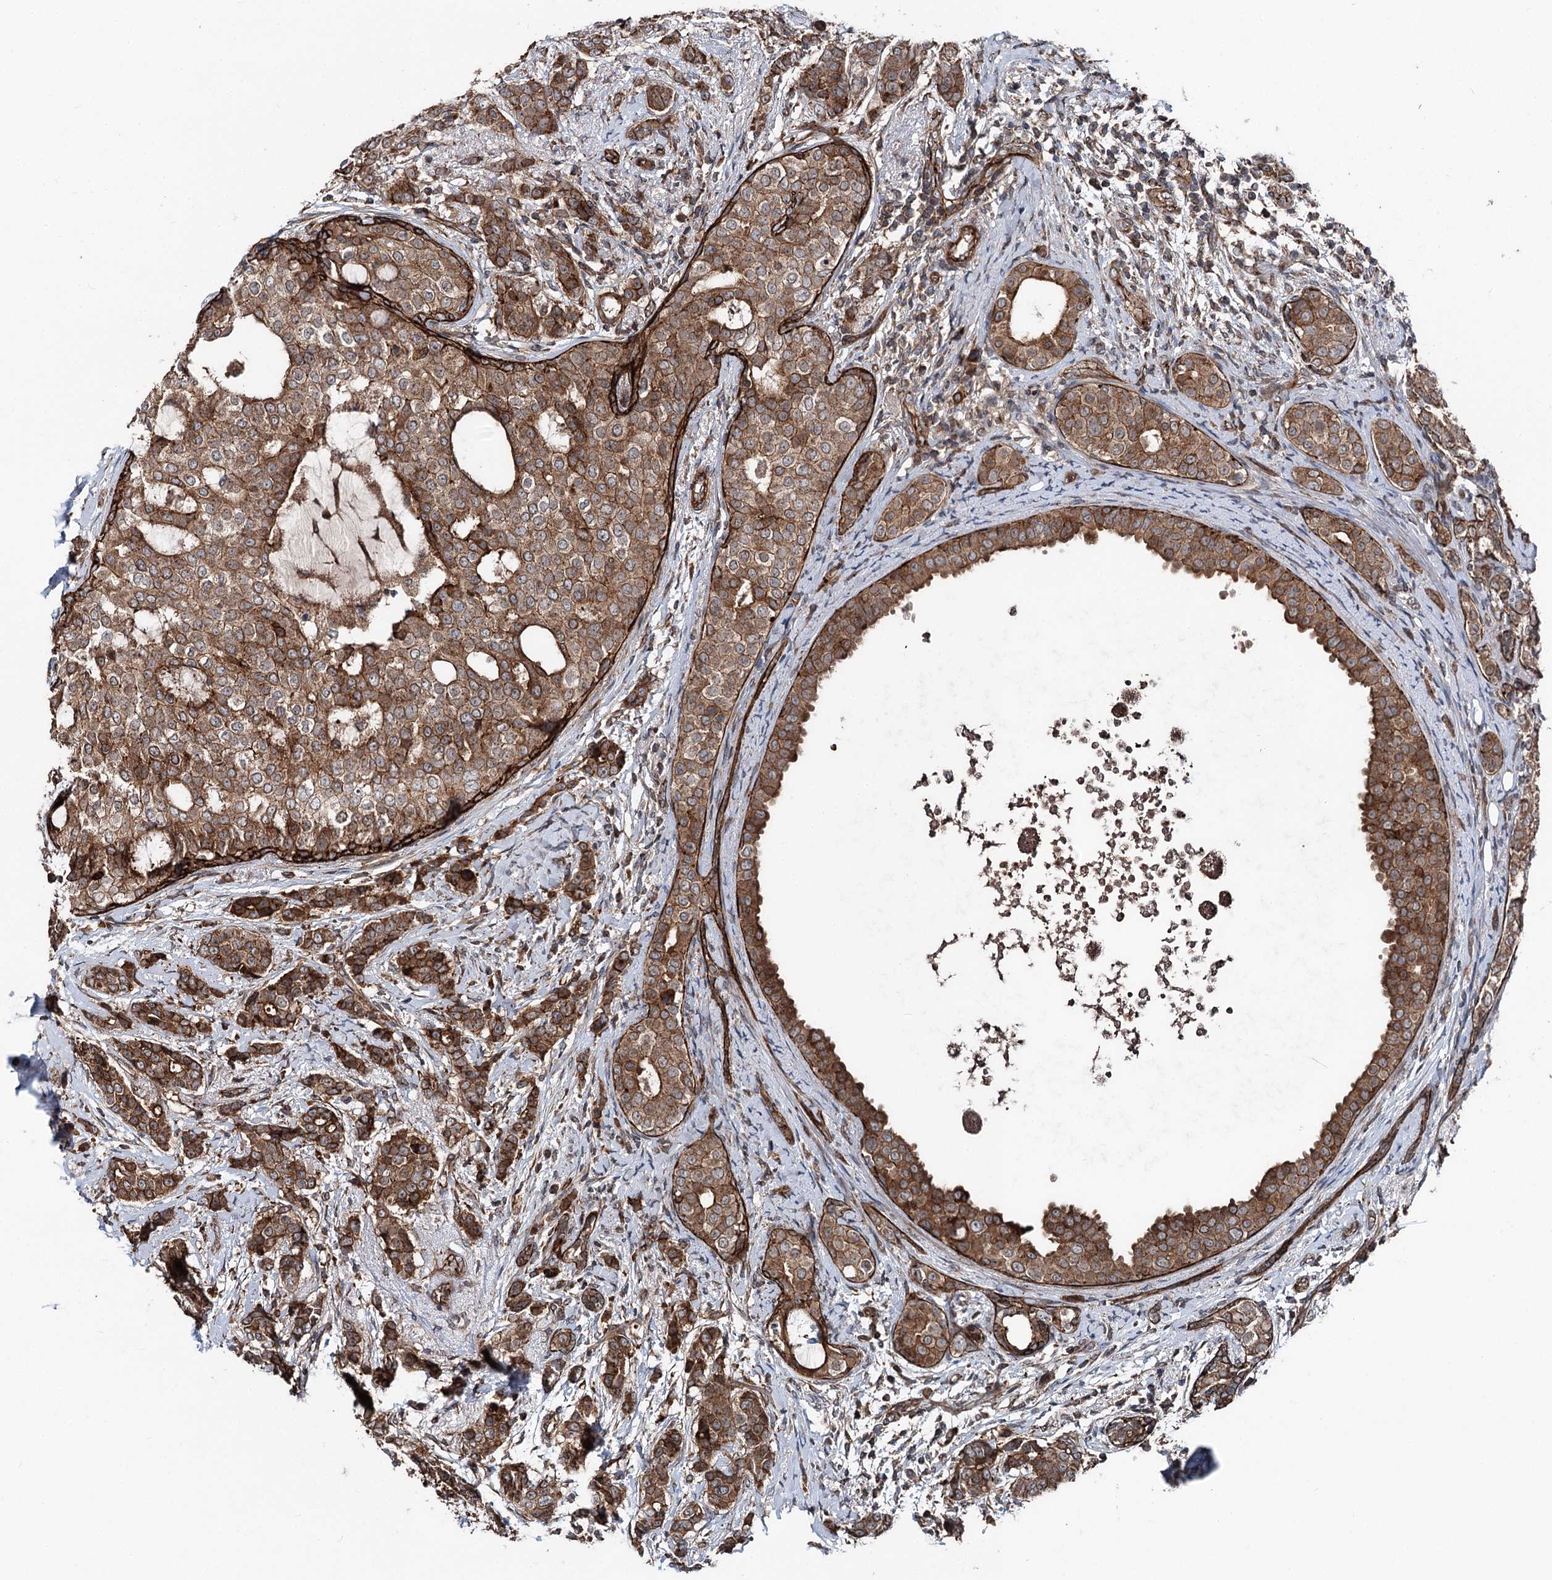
{"staining": {"intensity": "moderate", "quantity": ">75%", "location": "cytoplasmic/membranous"}, "tissue": "breast cancer", "cell_type": "Tumor cells", "image_type": "cancer", "snomed": [{"axis": "morphology", "description": "Lobular carcinoma"}, {"axis": "topography", "description": "Breast"}], "caption": "Immunohistochemistry image of neoplastic tissue: lobular carcinoma (breast) stained using immunohistochemistry shows medium levels of moderate protein expression localized specifically in the cytoplasmic/membranous of tumor cells, appearing as a cytoplasmic/membranous brown color.", "gene": "ITFG2", "patient": {"sex": "female", "age": 51}}